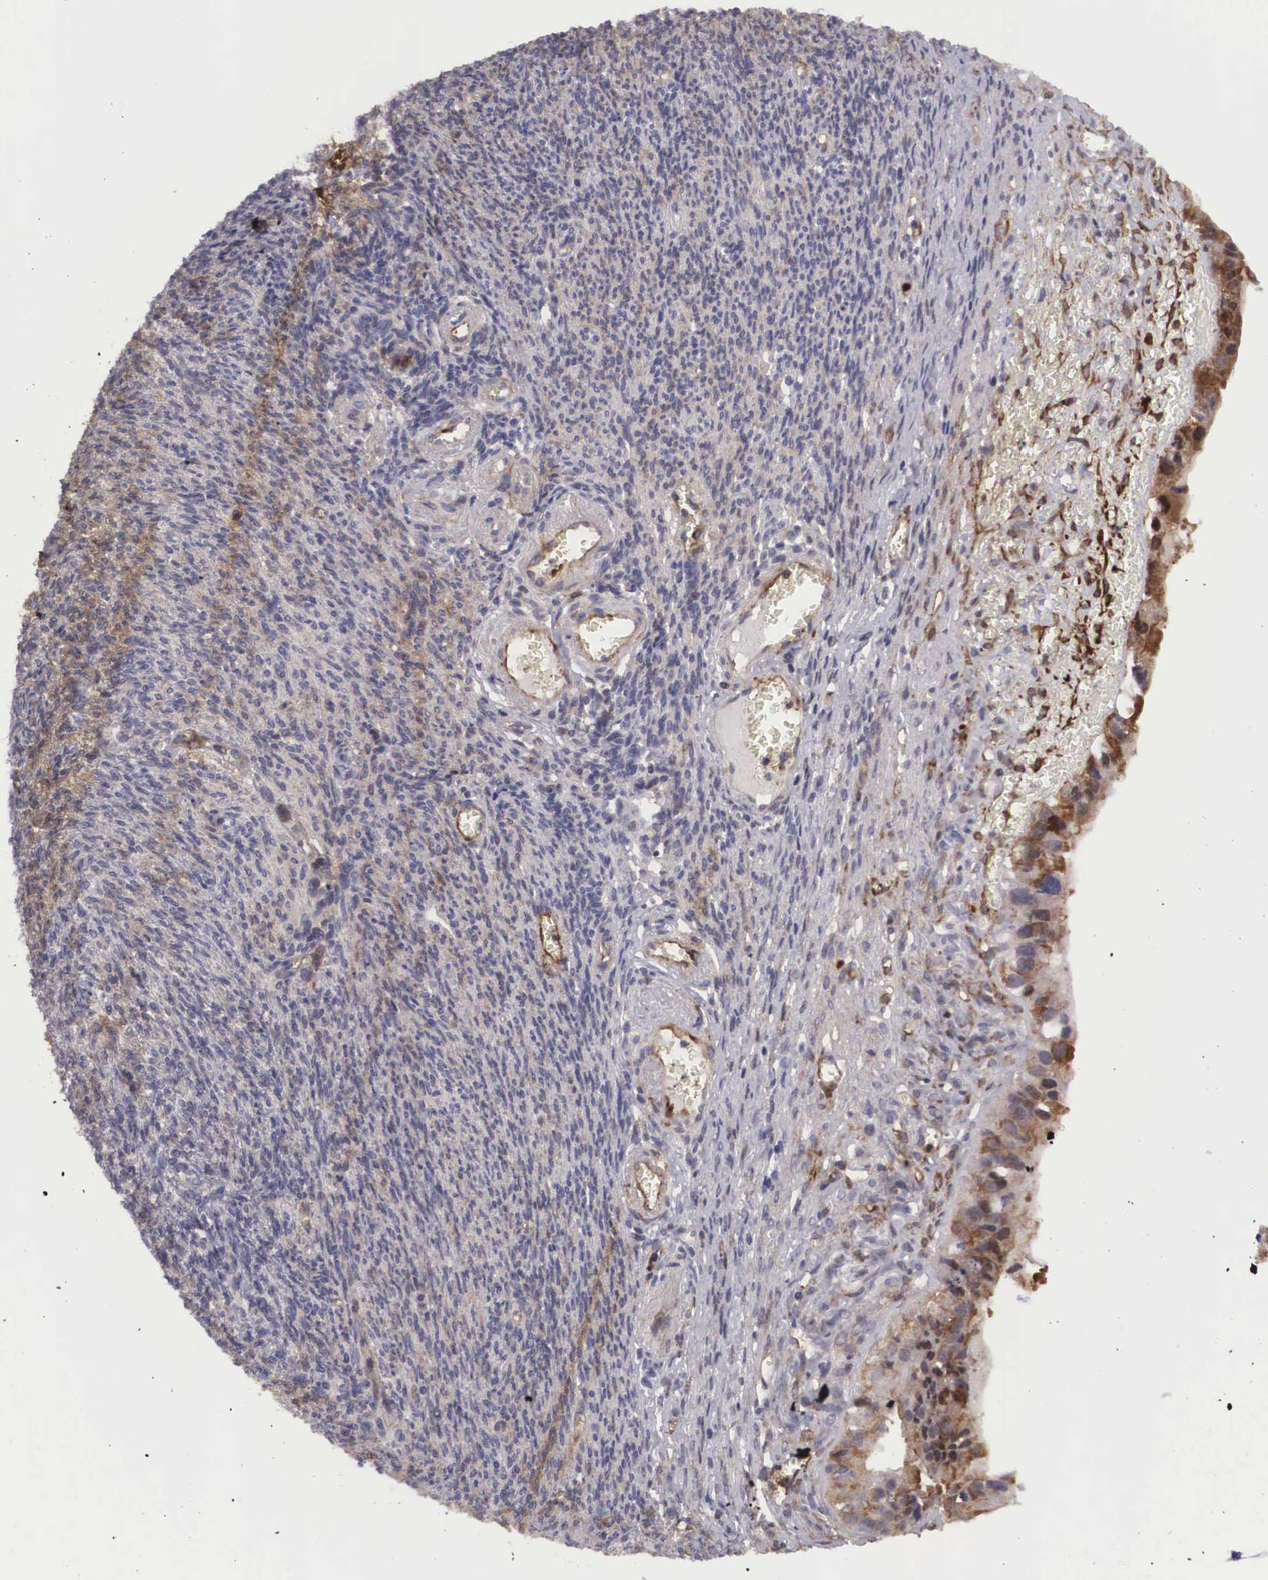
{"staining": {"intensity": "moderate", "quantity": ">75%", "location": "cytoplasmic/membranous,nuclear"}, "tissue": "ovarian cancer", "cell_type": "Tumor cells", "image_type": "cancer", "snomed": [{"axis": "morphology", "description": "Carcinoma, endometroid"}, {"axis": "topography", "description": "Ovary"}], "caption": "This histopathology image reveals ovarian cancer stained with IHC to label a protein in brown. The cytoplasmic/membranous and nuclear of tumor cells show moderate positivity for the protein. Nuclei are counter-stained blue.", "gene": "EMID1", "patient": {"sex": "female", "age": 85}}